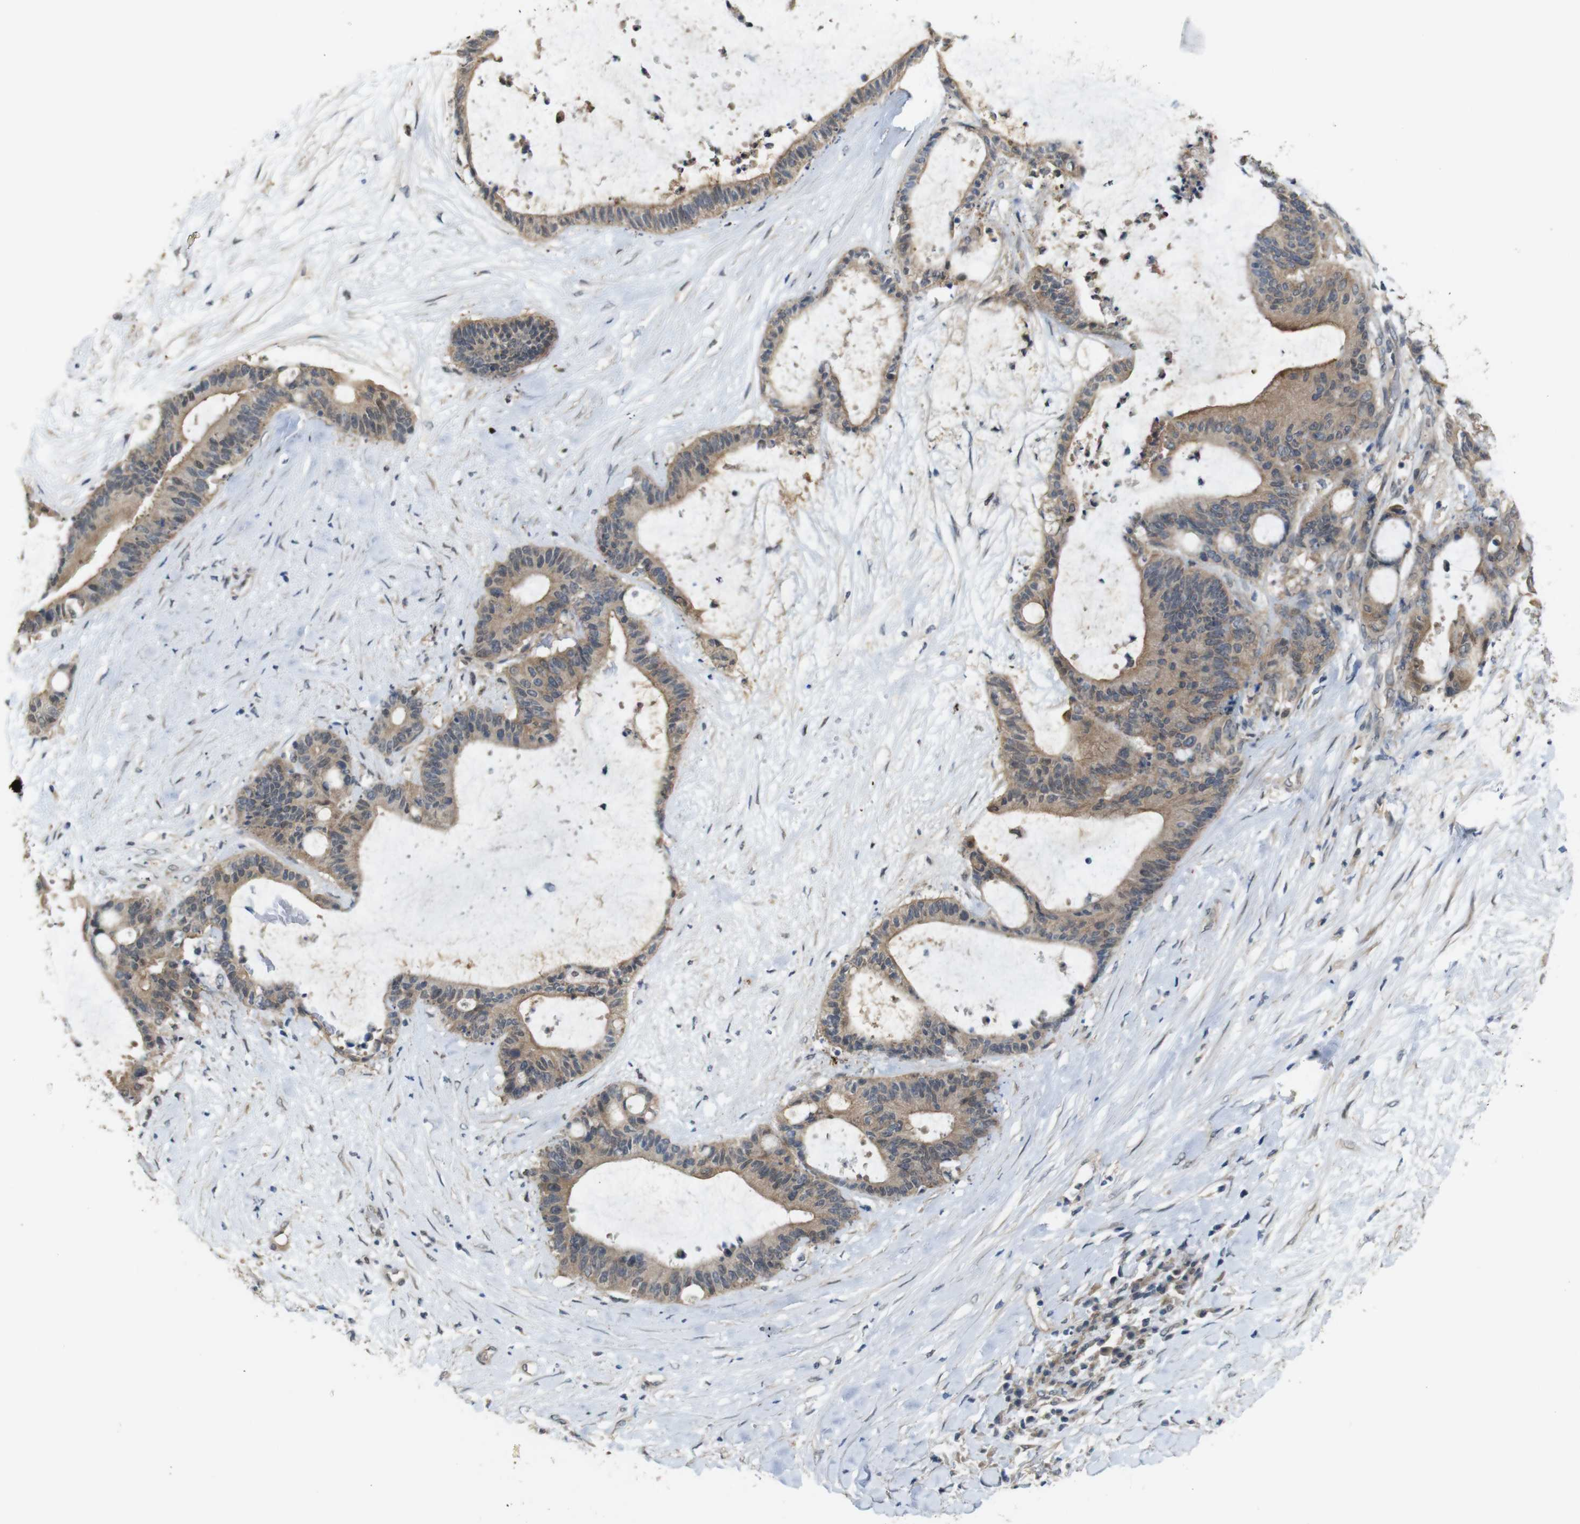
{"staining": {"intensity": "moderate", "quantity": ">75%", "location": "cytoplasmic/membranous"}, "tissue": "liver cancer", "cell_type": "Tumor cells", "image_type": "cancer", "snomed": [{"axis": "morphology", "description": "Cholangiocarcinoma"}, {"axis": "topography", "description": "Liver"}], "caption": "Moderate cytoplasmic/membranous positivity is seen in approximately >75% of tumor cells in liver cancer.", "gene": "CDC34", "patient": {"sex": "female", "age": 73}}